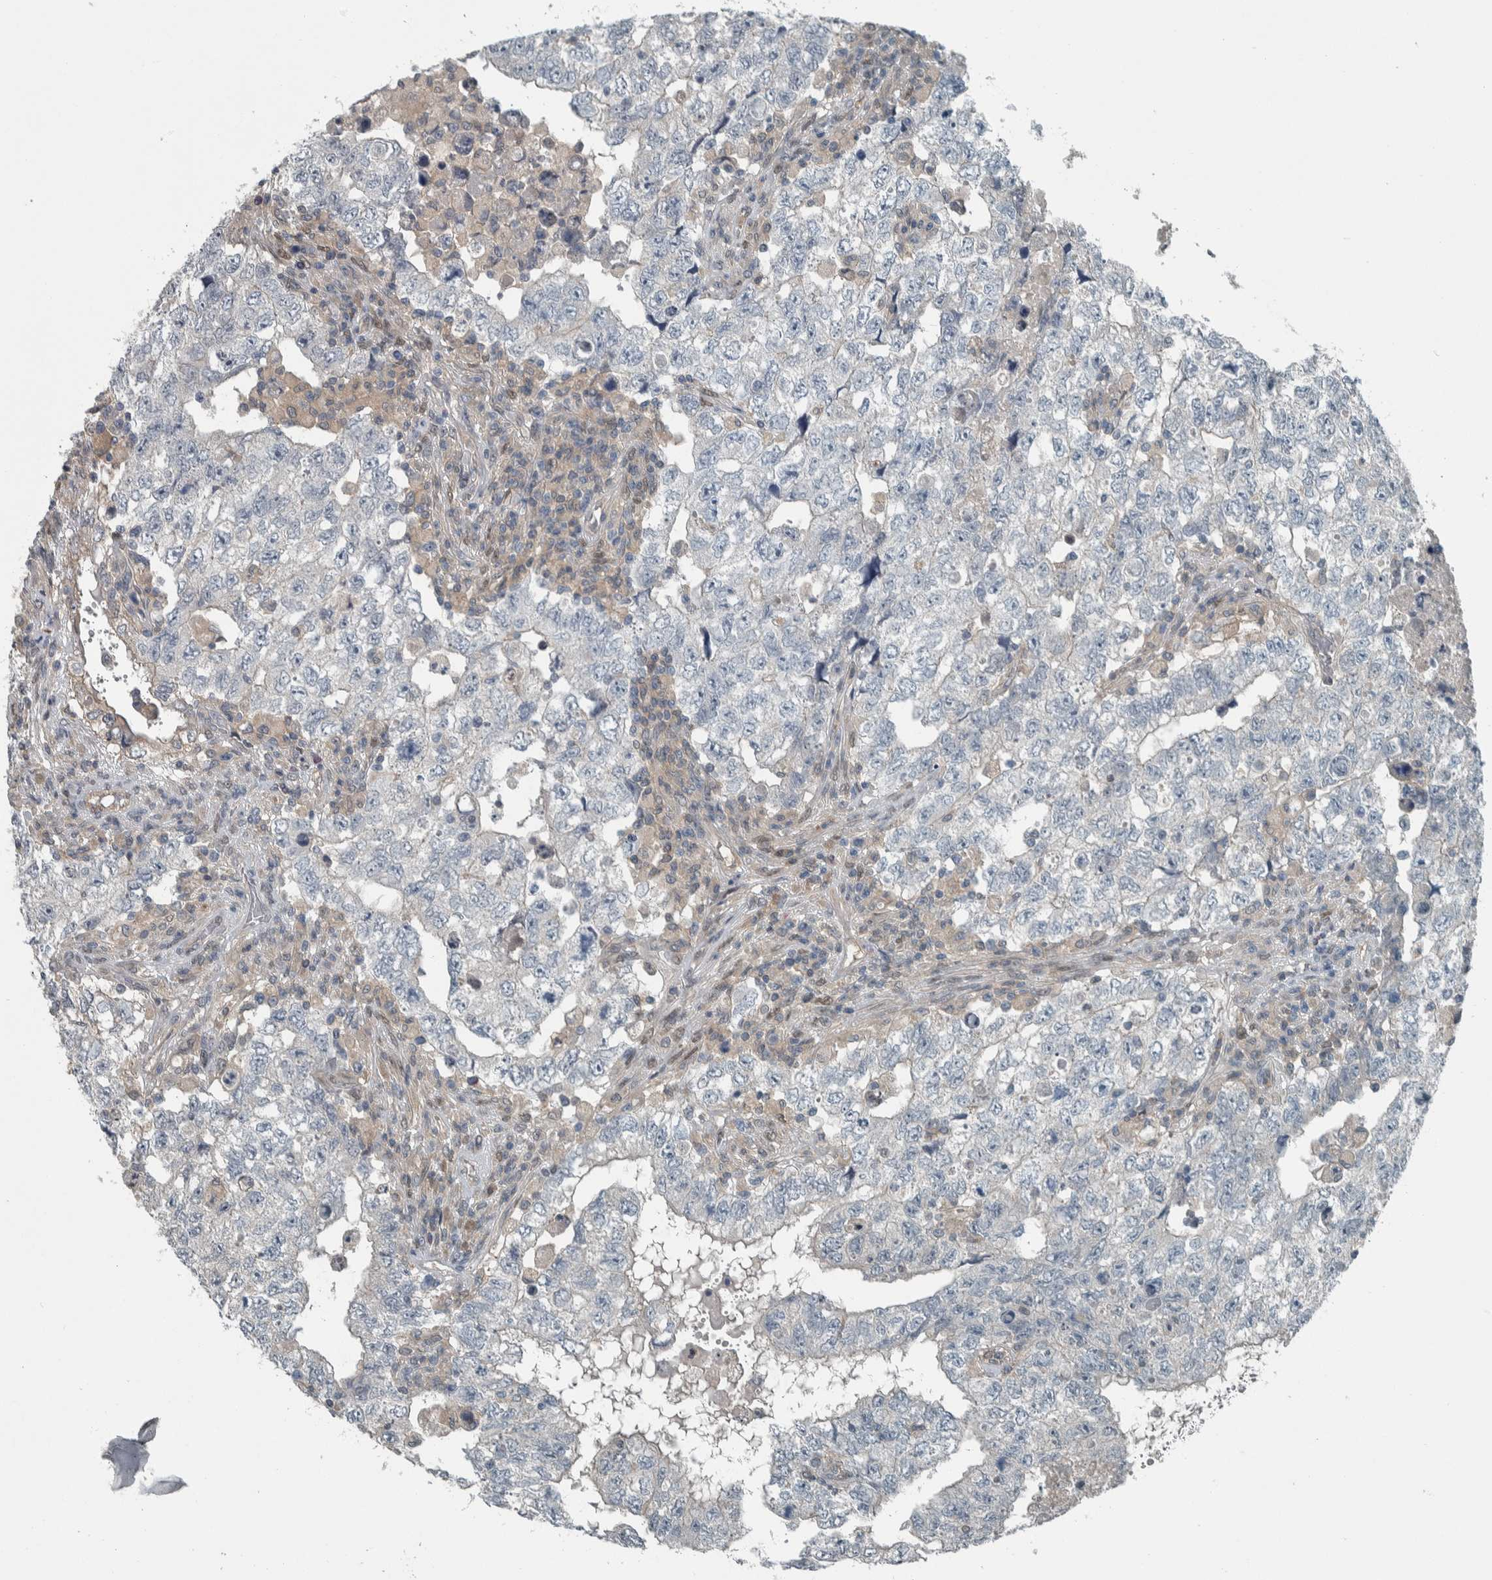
{"staining": {"intensity": "negative", "quantity": "none", "location": "none"}, "tissue": "testis cancer", "cell_type": "Tumor cells", "image_type": "cancer", "snomed": [{"axis": "morphology", "description": "Carcinoma, Embryonal, NOS"}, {"axis": "topography", "description": "Testis"}], "caption": "Tumor cells are negative for protein expression in human testis cancer (embryonal carcinoma).", "gene": "ALAD", "patient": {"sex": "male", "age": 36}}